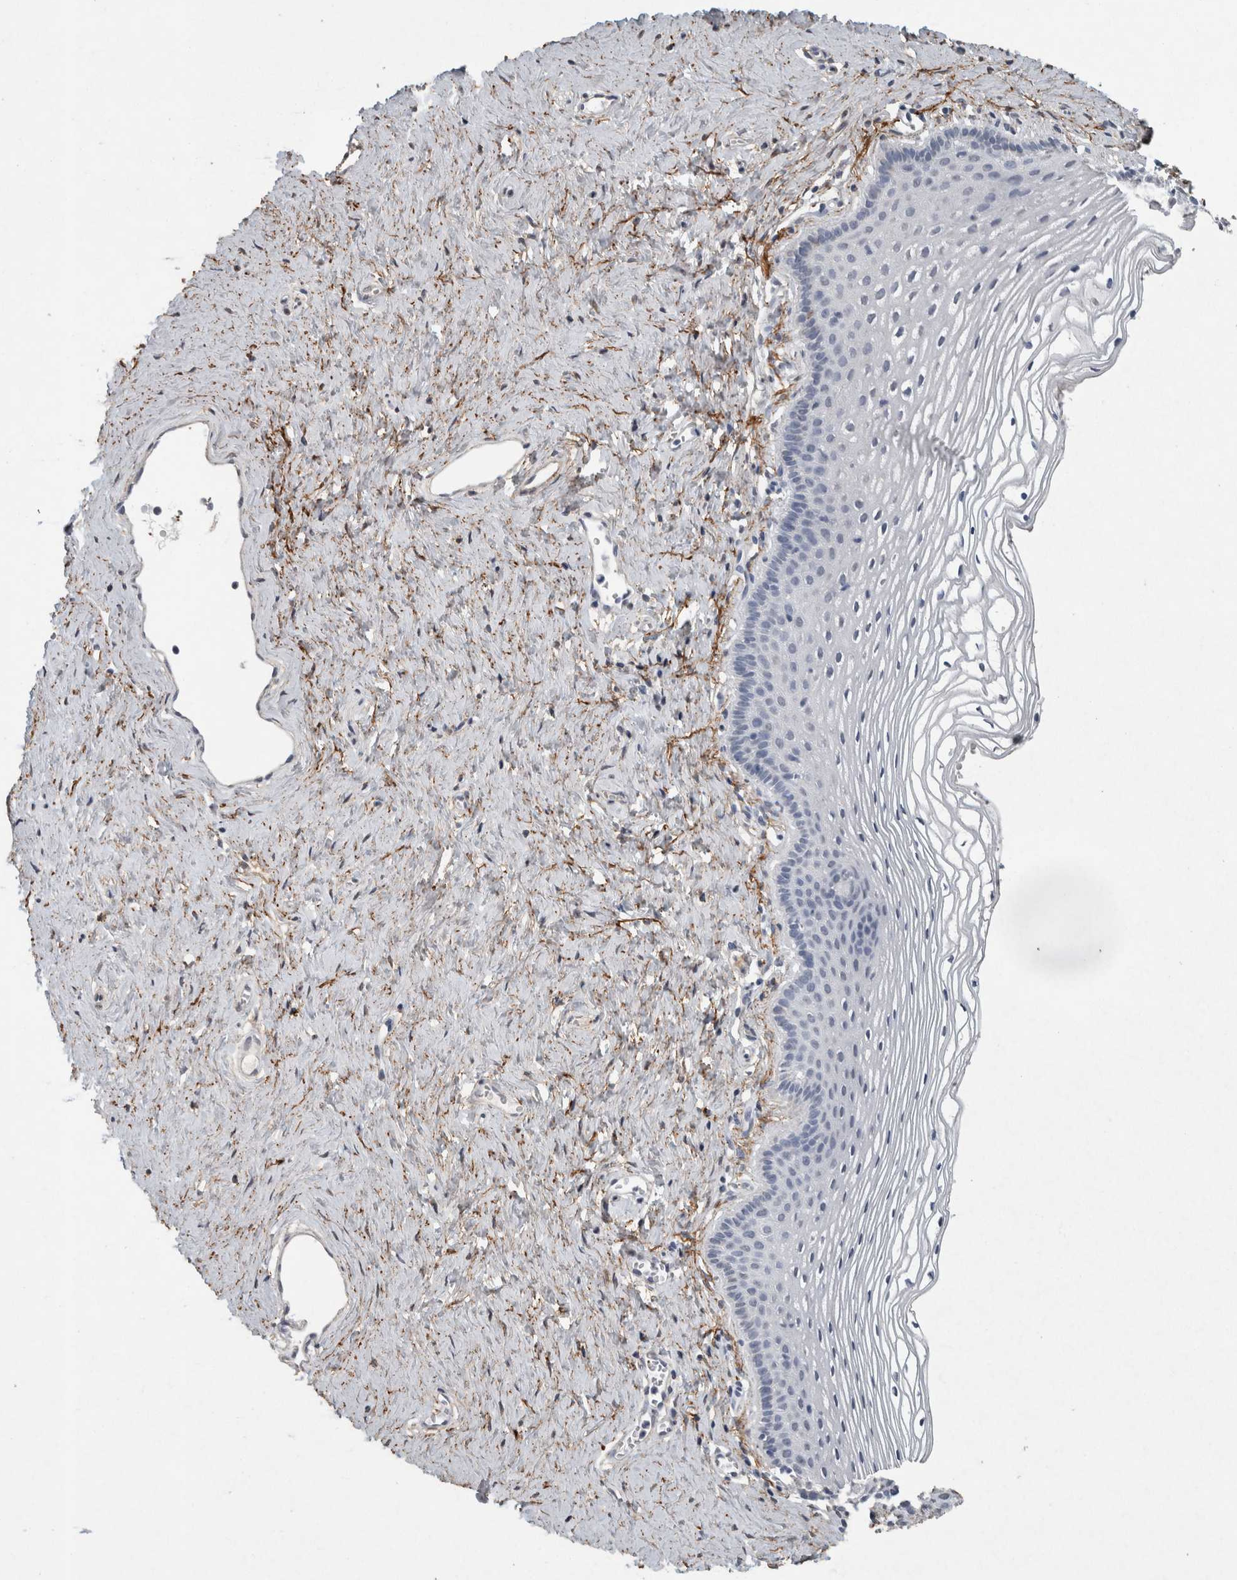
{"staining": {"intensity": "negative", "quantity": "none", "location": "none"}, "tissue": "vagina", "cell_type": "Squamous epithelial cells", "image_type": "normal", "snomed": [{"axis": "morphology", "description": "Normal tissue, NOS"}, {"axis": "topography", "description": "Vagina"}], "caption": "Image shows no significant protein expression in squamous epithelial cells of benign vagina. Nuclei are stained in blue.", "gene": "LTBP1", "patient": {"sex": "female", "age": 32}}